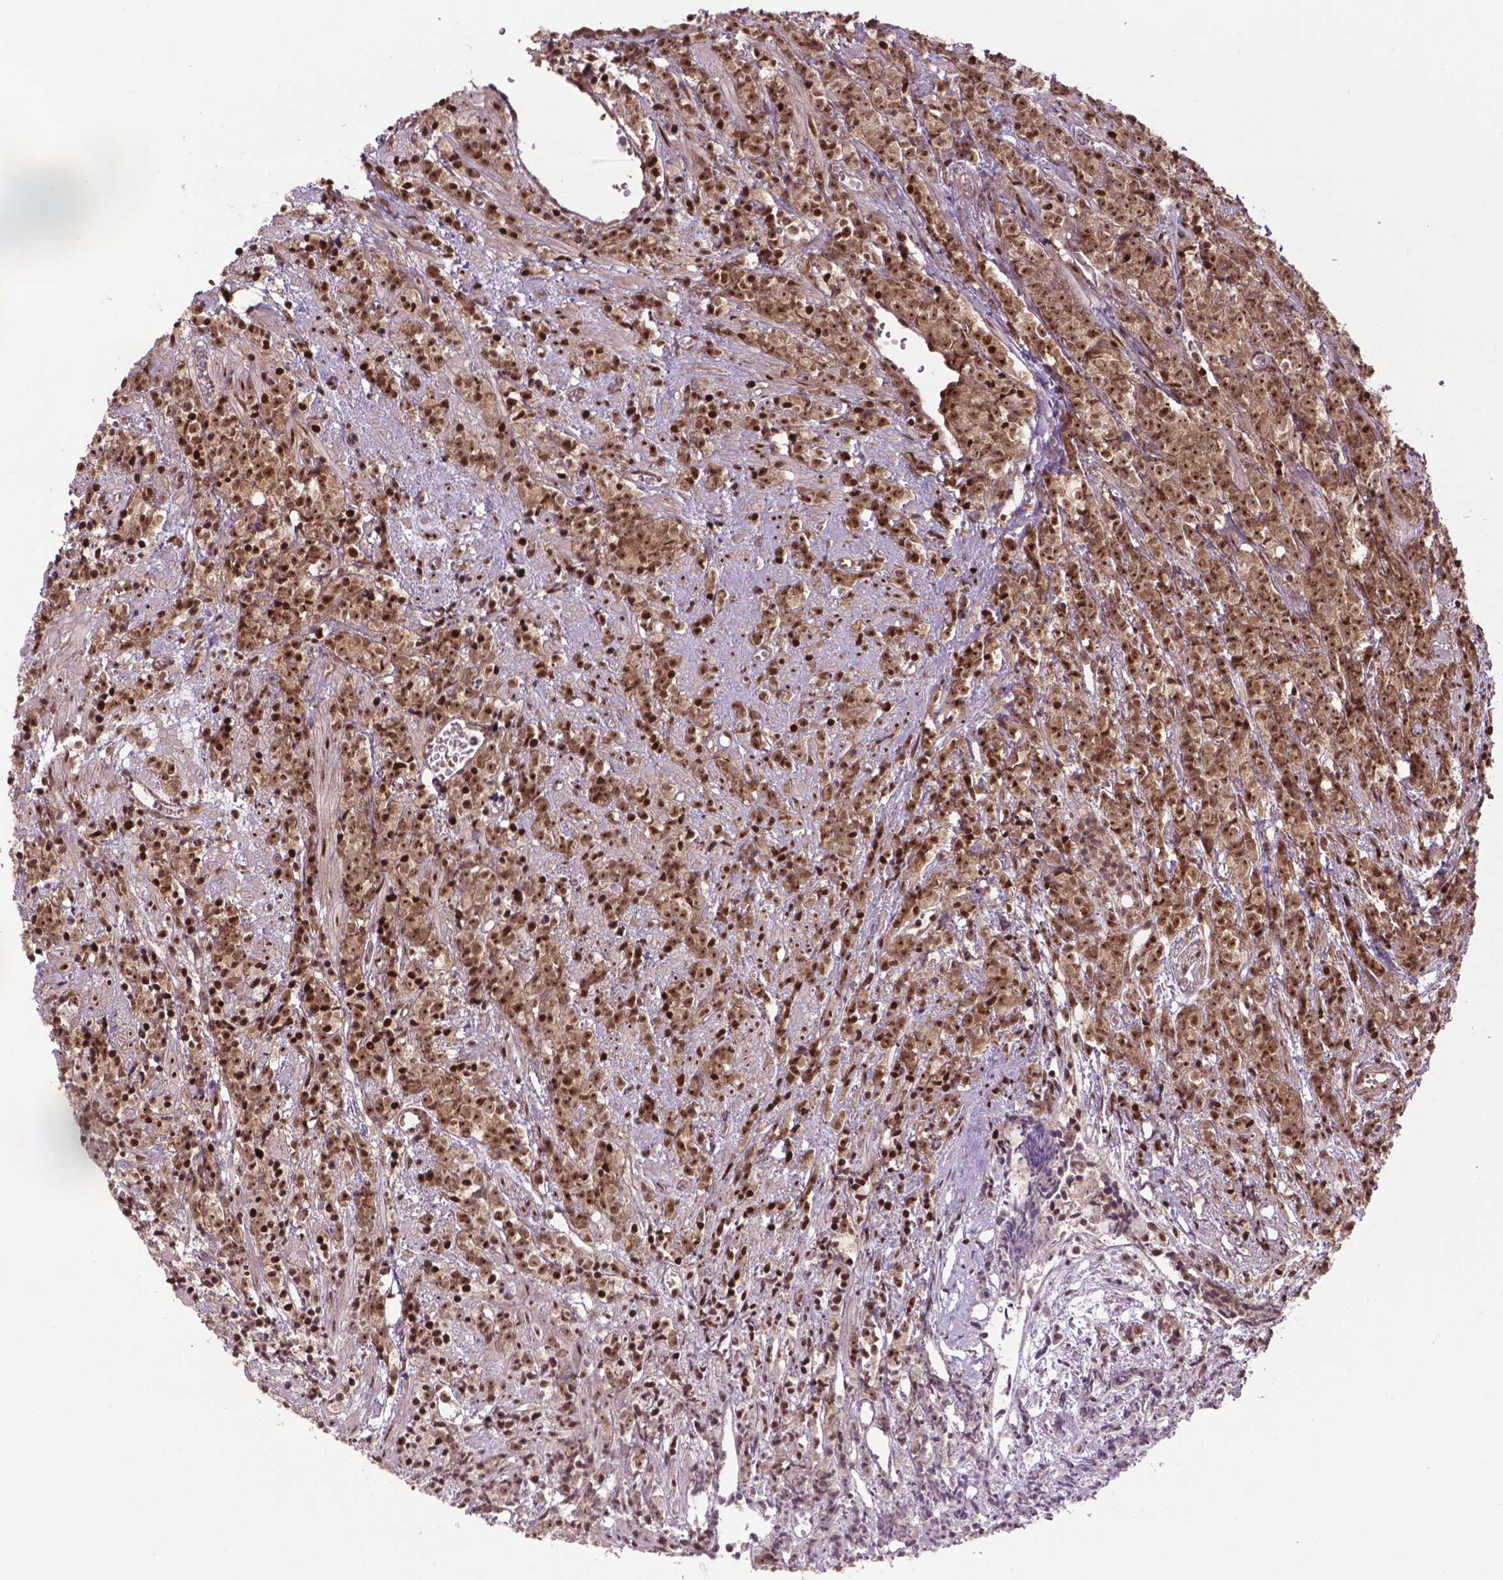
{"staining": {"intensity": "moderate", "quantity": ">75%", "location": "cytoplasmic/membranous,nuclear"}, "tissue": "prostate cancer", "cell_type": "Tumor cells", "image_type": "cancer", "snomed": [{"axis": "morphology", "description": "Adenocarcinoma, High grade"}, {"axis": "topography", "description": "Prostate"}], "caption": "IHC photomicrograph of neoplastic tissue: prostate cancer stained using immunohistochemistry (IHC) demonstrates medium levels of moderate protein expression localized specifically in the cytoplasmic/membranous and nuclear of tumor cells, appearing as a cytoplasmic/membranous and nuclear brown color.", "gene": "CSNK2A1", "patient": {"sex": "male", "age": 81}}